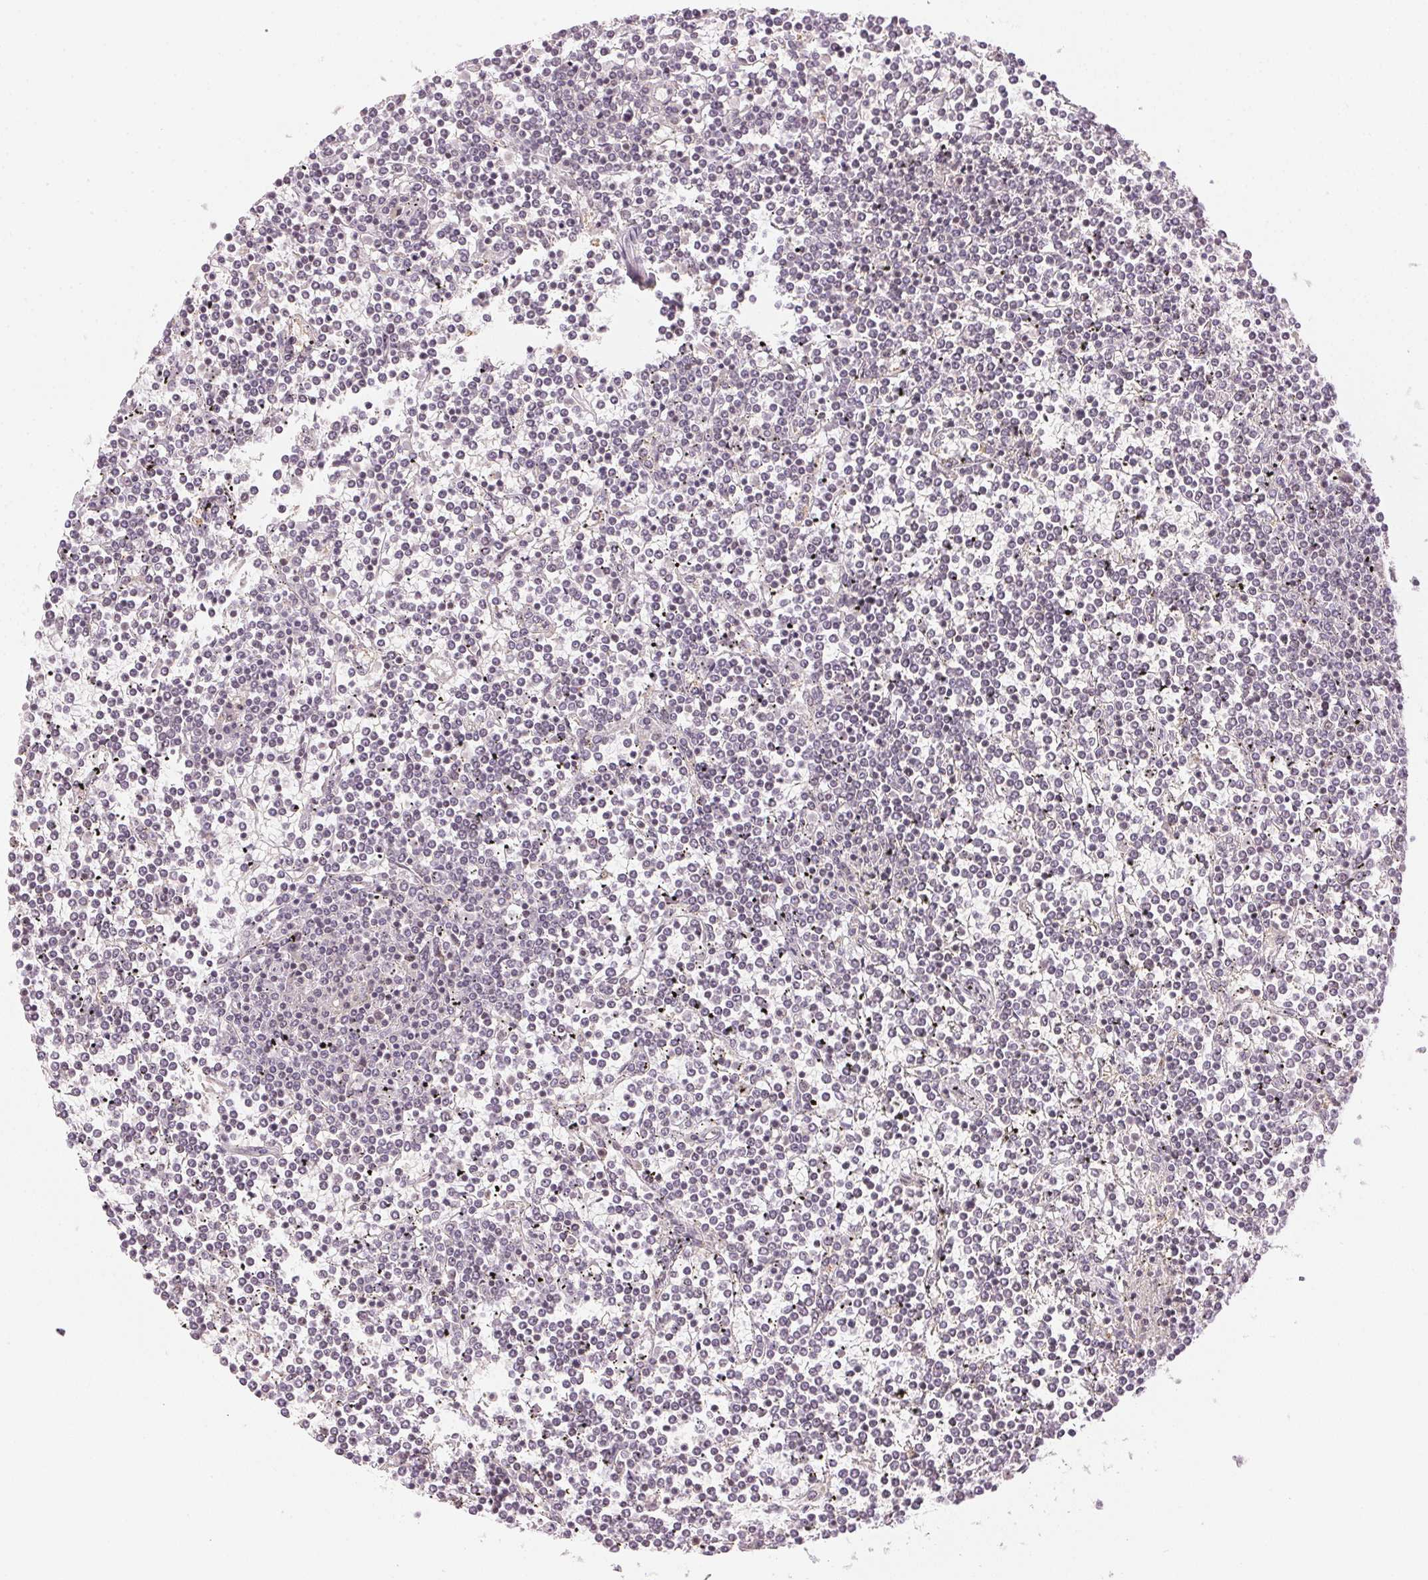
{"staining": {"intensity": "negative", "quantity": "none", "location": "none"}, "tissue": "lymphoma", "cell_type": "Tumor cells", "image_type": "cancer", "snomed": [{"axis": "morphology", "description": "Malignant lymphoma, non-Hodgkin's type, Low grade"}, {"axis": "topography", "description": "Spleen"}], "caption": "Low-grade malignant lymphoma, non-Hodgkin's type was stained to show a protein in brown. There is no significant positivity in tumor cells.", "gene": "KPRP", "patient": {"sex": "female", "age": 19}}